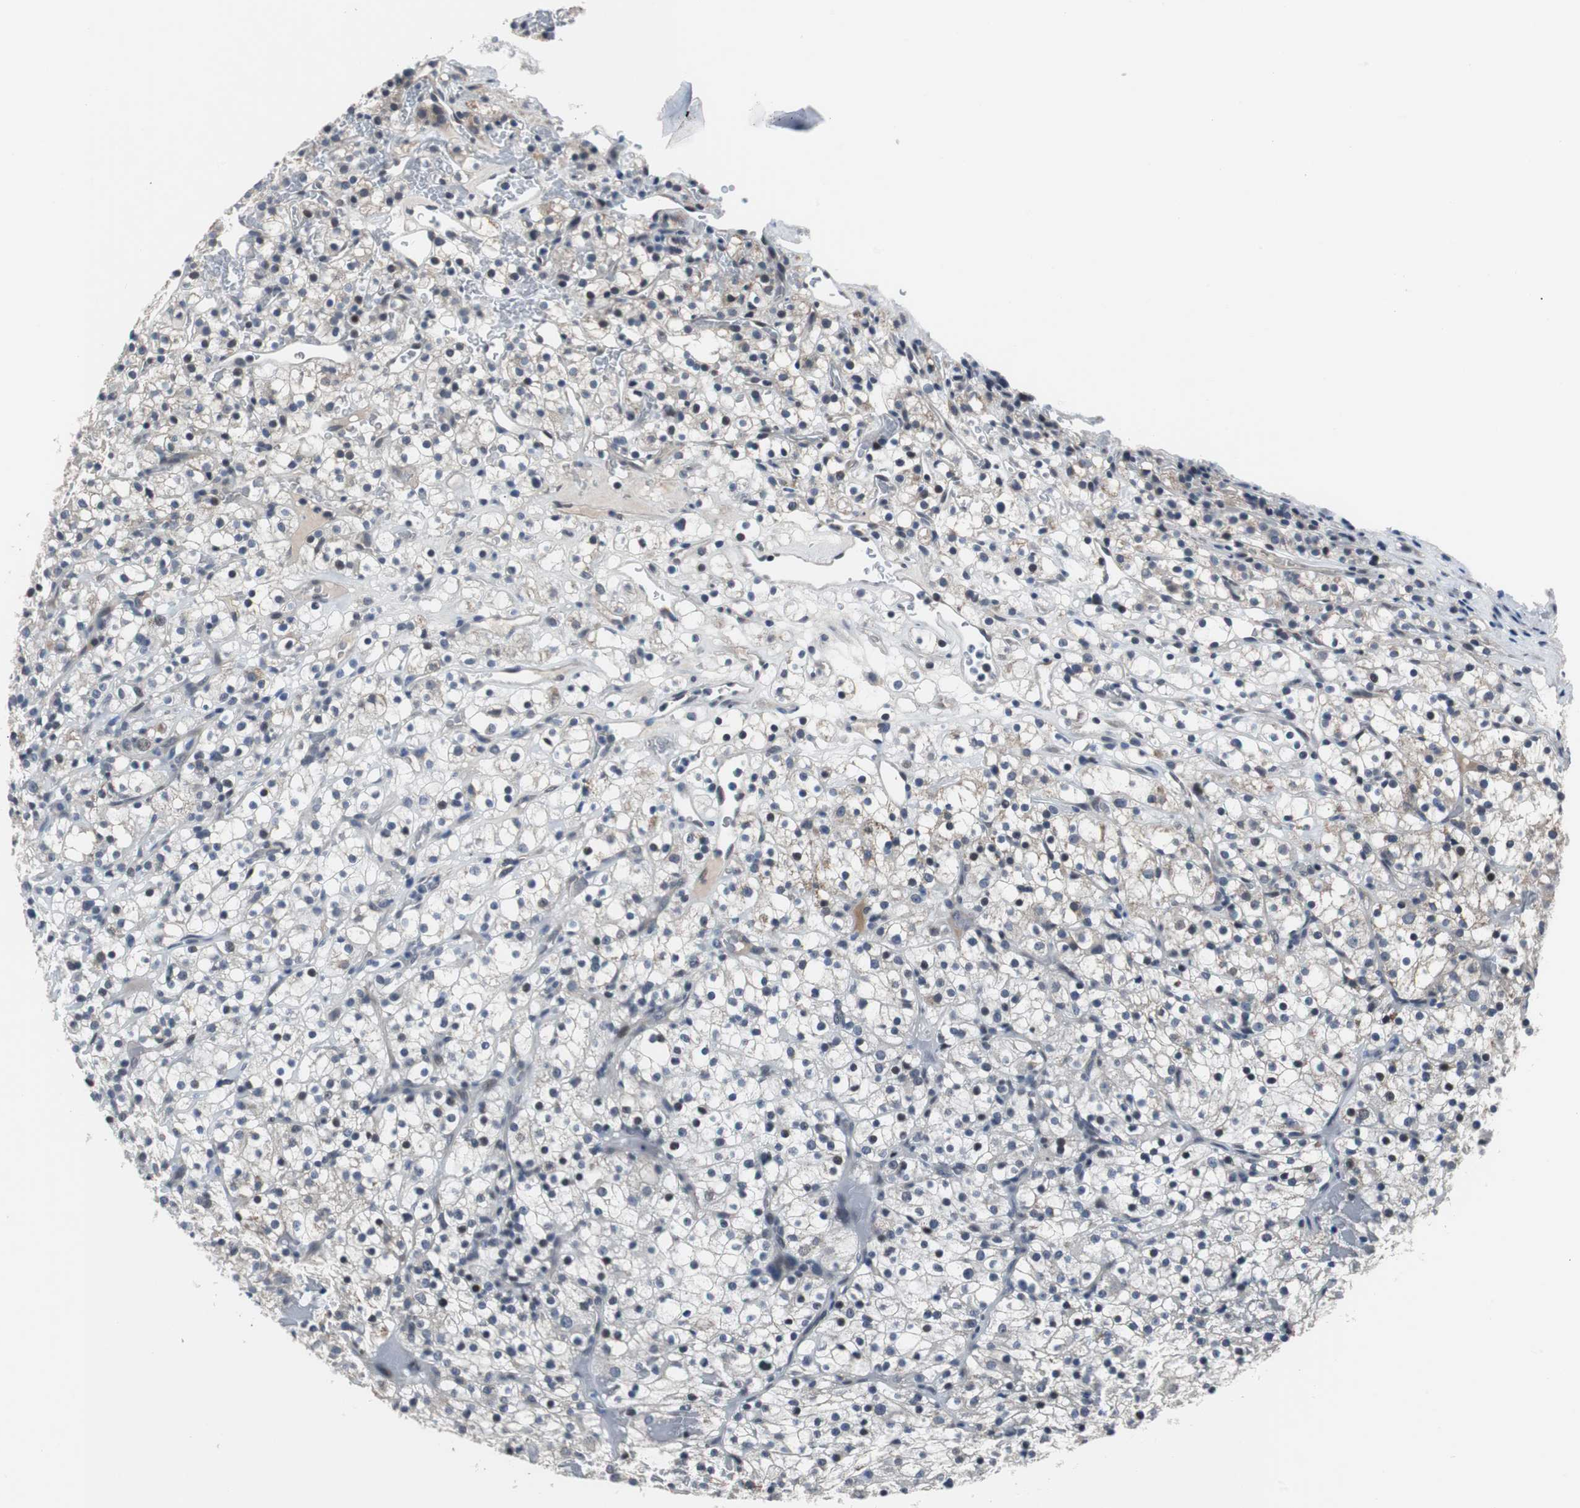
{"staining": {"intensity": "negative", "quantity": "none", "location": "none"}, "tissue": "renal cancer", "cell_type": "Tumor cells", "image_type": "cancer", "snomed": [{"axis": "morphology", "description": "Normal tissue, NOS"}, {"axis": "morphology", "description": "Adenocarcinoma, NOS"}, {"axis": "topography", "description": "Kidney"}], "caption": "Immunohistochemical staining of human renal adenocarcinoma reveals no significant positivity in tumor cells. (Stains: DAB immunohistochemistry with hematoxylin counter stain, Microscopy: brightfield microscopy at high magnification).", "gene": "TP63", "patient": {"sex": "female", "age": 72}}